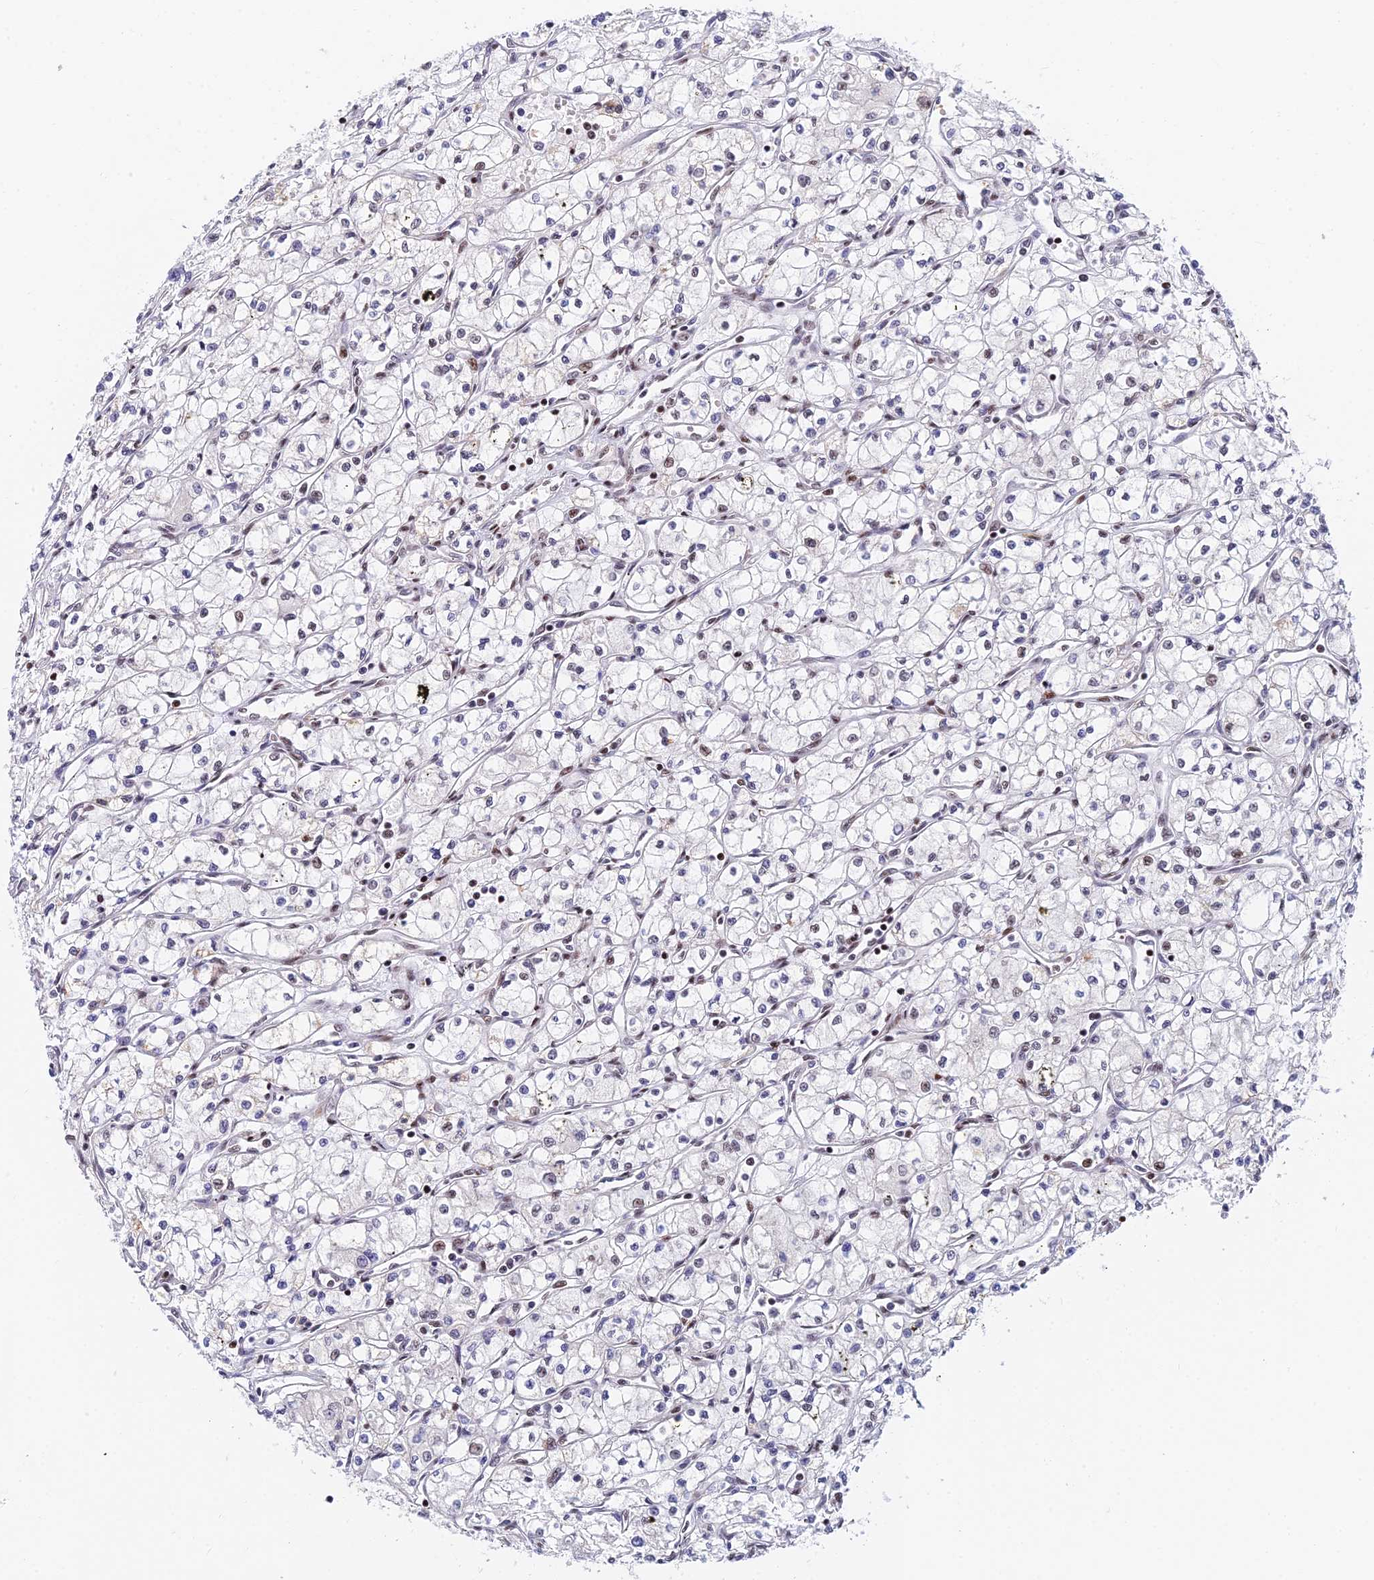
{"staining": {"intensity": "weak", "quantity": "<25%", "location": "nuclear"}, "tissue": "renal cancer", "cell_type": "Tumor cells", "image_type": "cancer", "snomed": [{"axis": "morphology", "description": "Adenocarcinoma, NOS"}, {"axis": "topography", "description": "Kidney"}], "caption": "The immunohistochemistry (IHC) micrograph has no significant positivity in tumor cells of renal cancer tissue.", "gene": "USP22", "patient": {"sex": "male", "age": 59}}